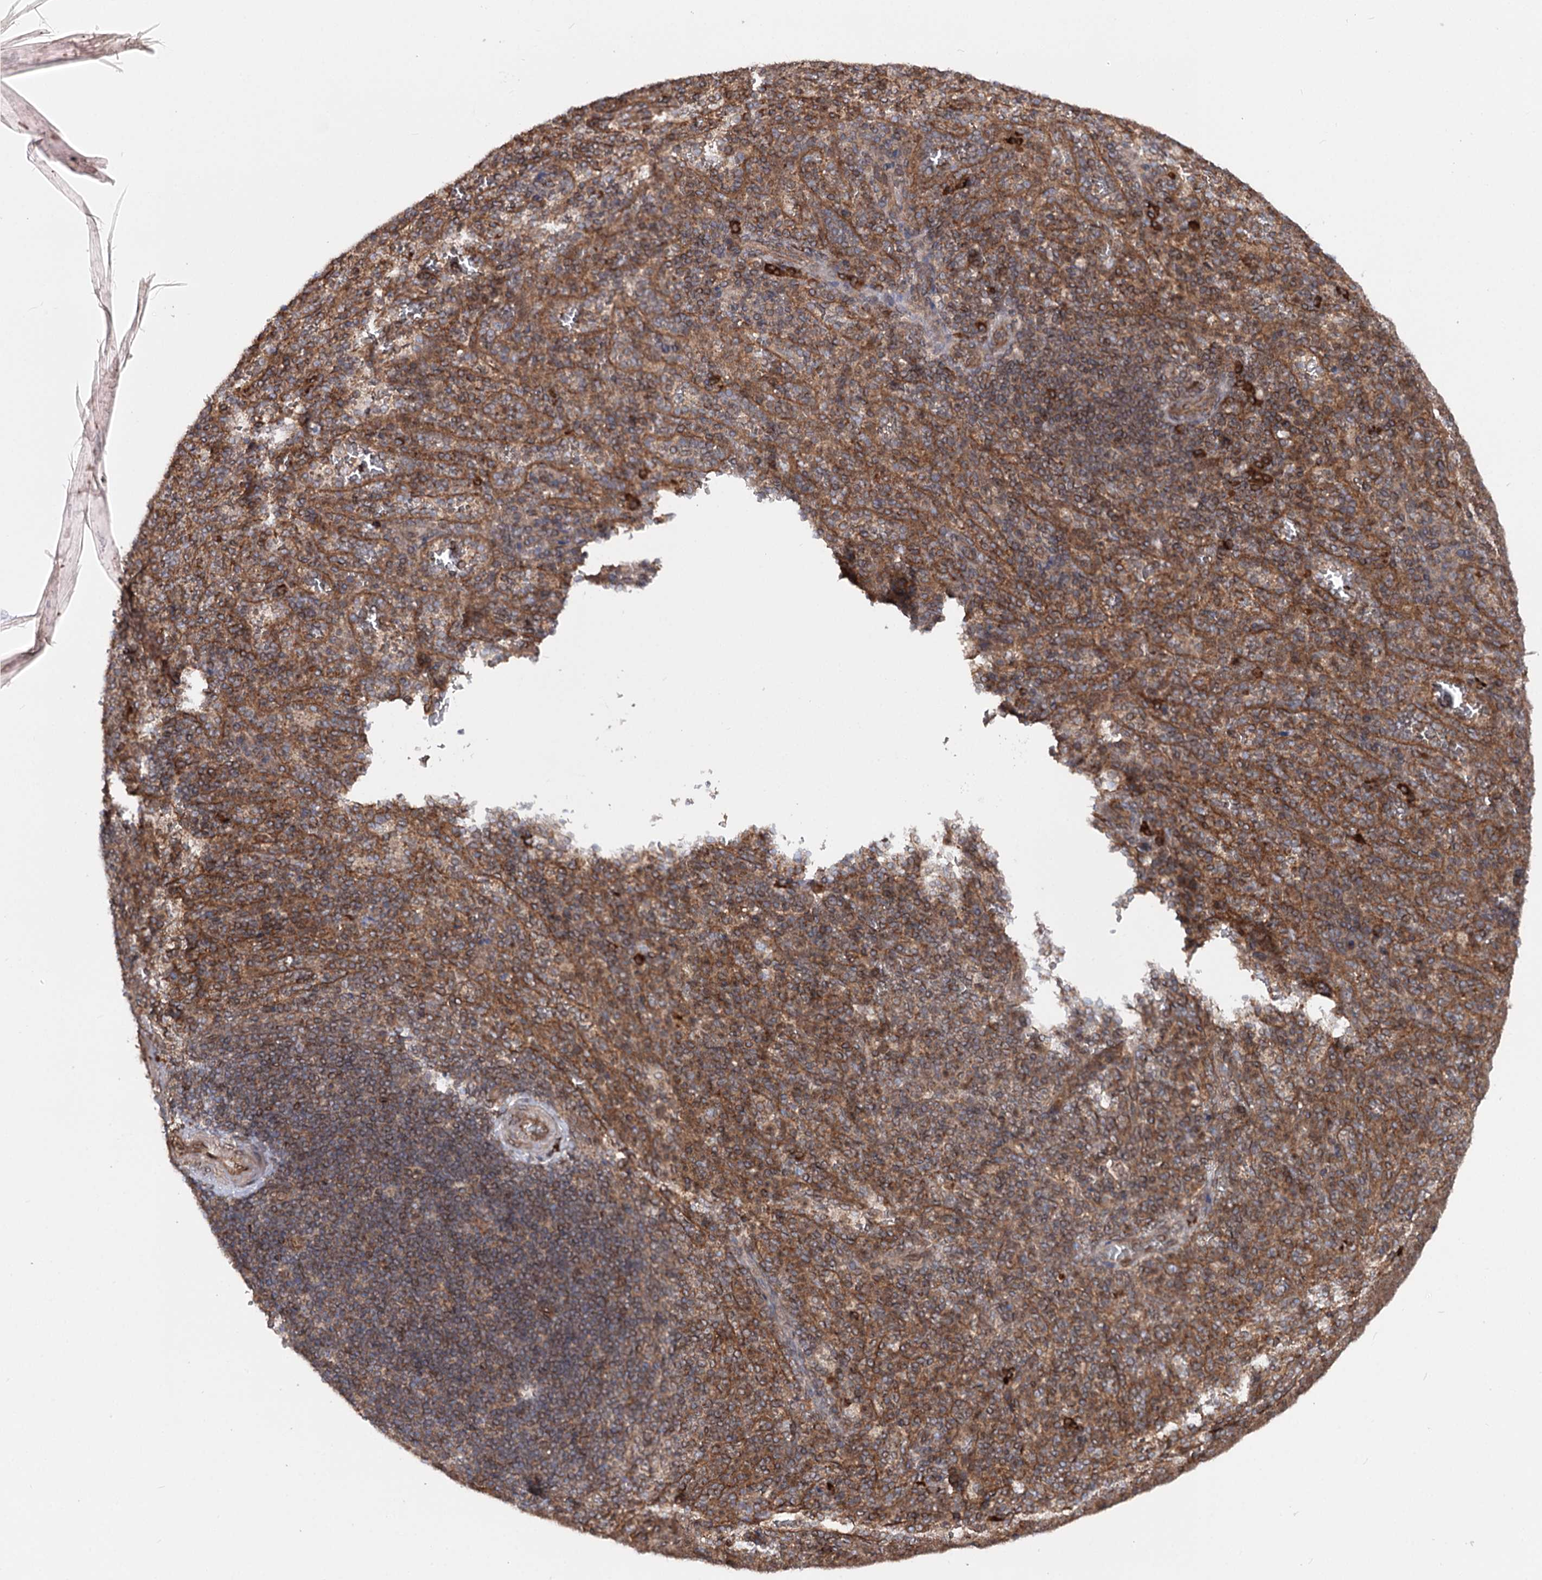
{"staining": {"intensity": "moderate", "quantity": ">75%", "location": "cytoplasmic/membranous"}, "tissue": "spleen", "cell_type": "Cells in red pulp", "image_type": "normal", "snomed": [{"axis": "morphology", "description": "Normal tissue, NOS"}, {"axis": "topography", "description": "Spleen"}], "caption": "DAB (3,3'-diaminobenzidine) immunohistochemical staining of benign spleen reveals moderate cytoplasmic/membranous protein staining in about >75% of cells in red pulp. The staining was performed using DAB (3,3'-diaminobenzidine) to visualize the protein expression in brown, while the nuclei were stained in blue with hematoxylin (Magnification: 20x).", "gene": "FGFR1OP2", "patient": {"sex": "female", "age": 21}}